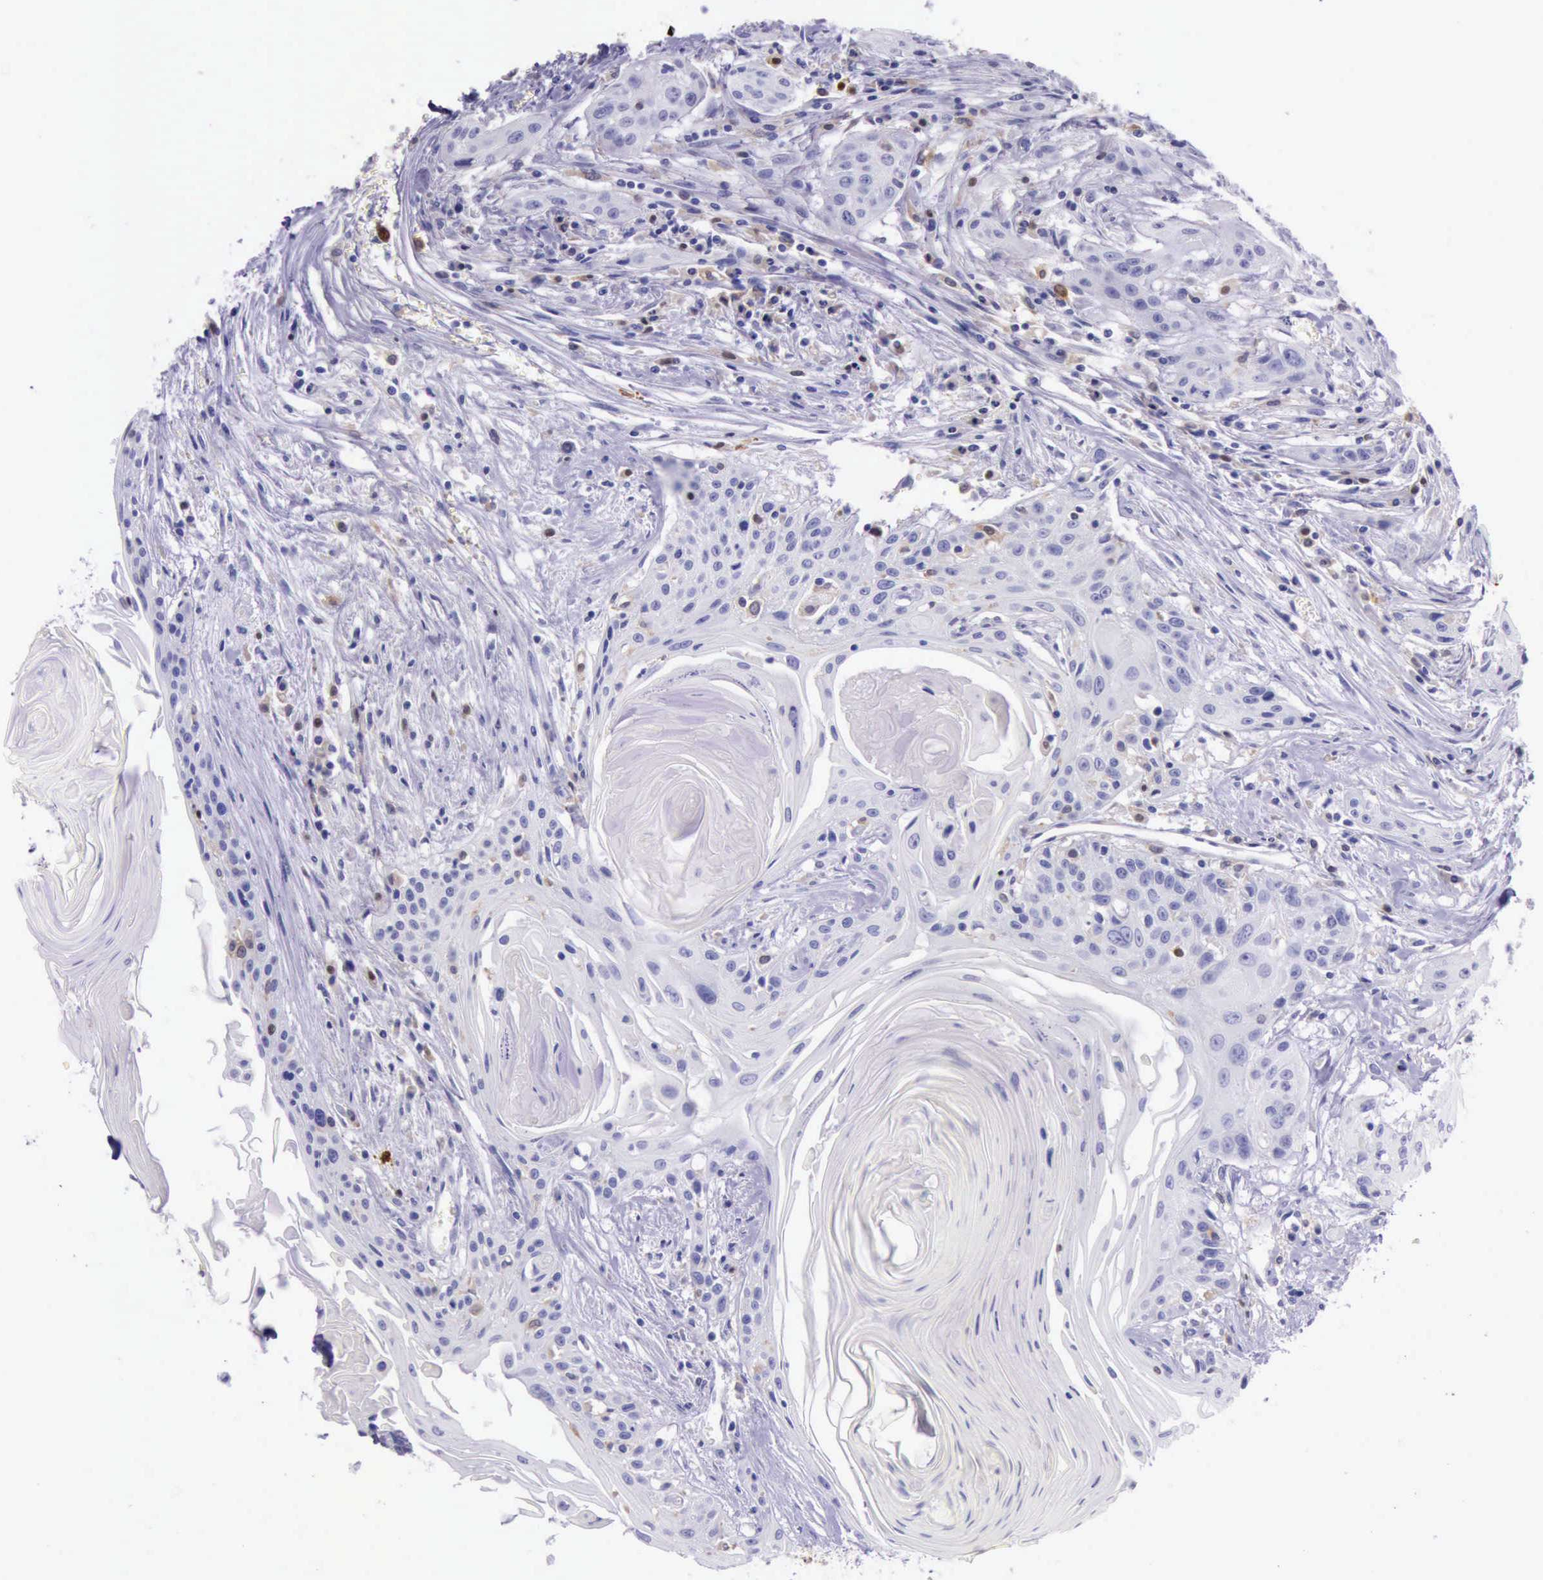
{"staining": {"intensity": "negative", "quantity": "none", "location": "none"}, "tissue": "head and neck cancer", "cell_type": "Tumor cells", "image_type": "cancer", "snomed": [{"axis": "morphology", "description": "Squamous cell carcinoma, NOS"}, {"axis": "morphology", "description": "Squamous cell carcinoma, metastatic, NOS"}, {"axis": "topography", "description": "Lymph node"}, {"axis": "topography", "description": "Salivary gland"}, {"axis": "topography", "description": "Head-Neck"}], "caption": "The micrograph exhibits no significant positivity in tumor cells of head and neck metastatic squamous cell carcinoma.", "gene": "BTK", "patient": {"sex": "female", "age": 74}}